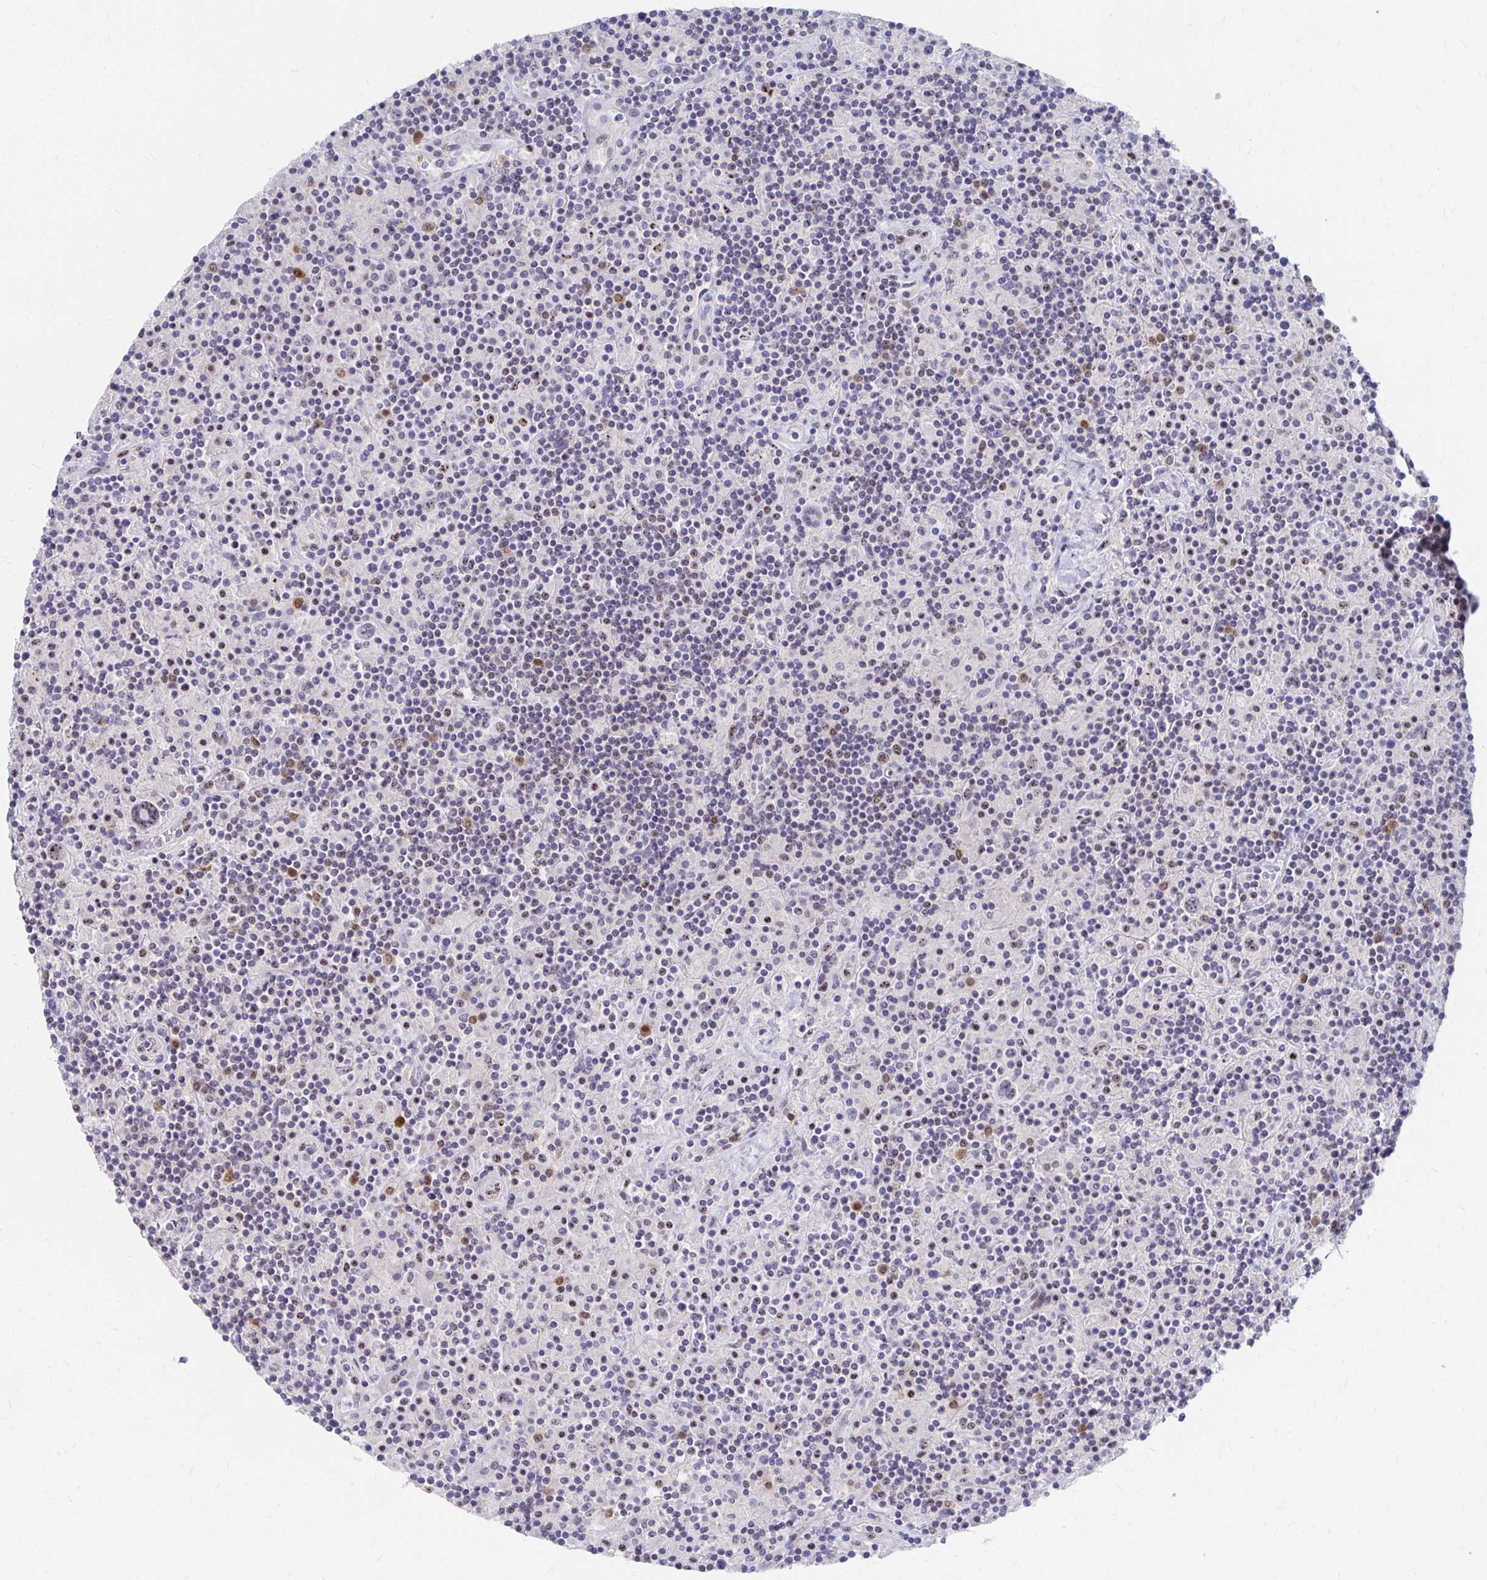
{"staining": {"intensity": "negative", "quantity": "none", "location": "none"}, "tissue": "lymphoma", "cell_type": "Tumor cells", "image_type": "cancer", "snomed": [{"axis": "morphology", "description": "Hodgkin's disease, NOS"}, {"axis": "topography", "description": "Lymph node"}], "caption": "Immunohistochemical staining of human Hodgkin's disease demonstrates no significant expression in tumor cells. Nuclei are stained in blue.", "gene": "CLIC3", "patient": {"sex": "male", "age": 70}}